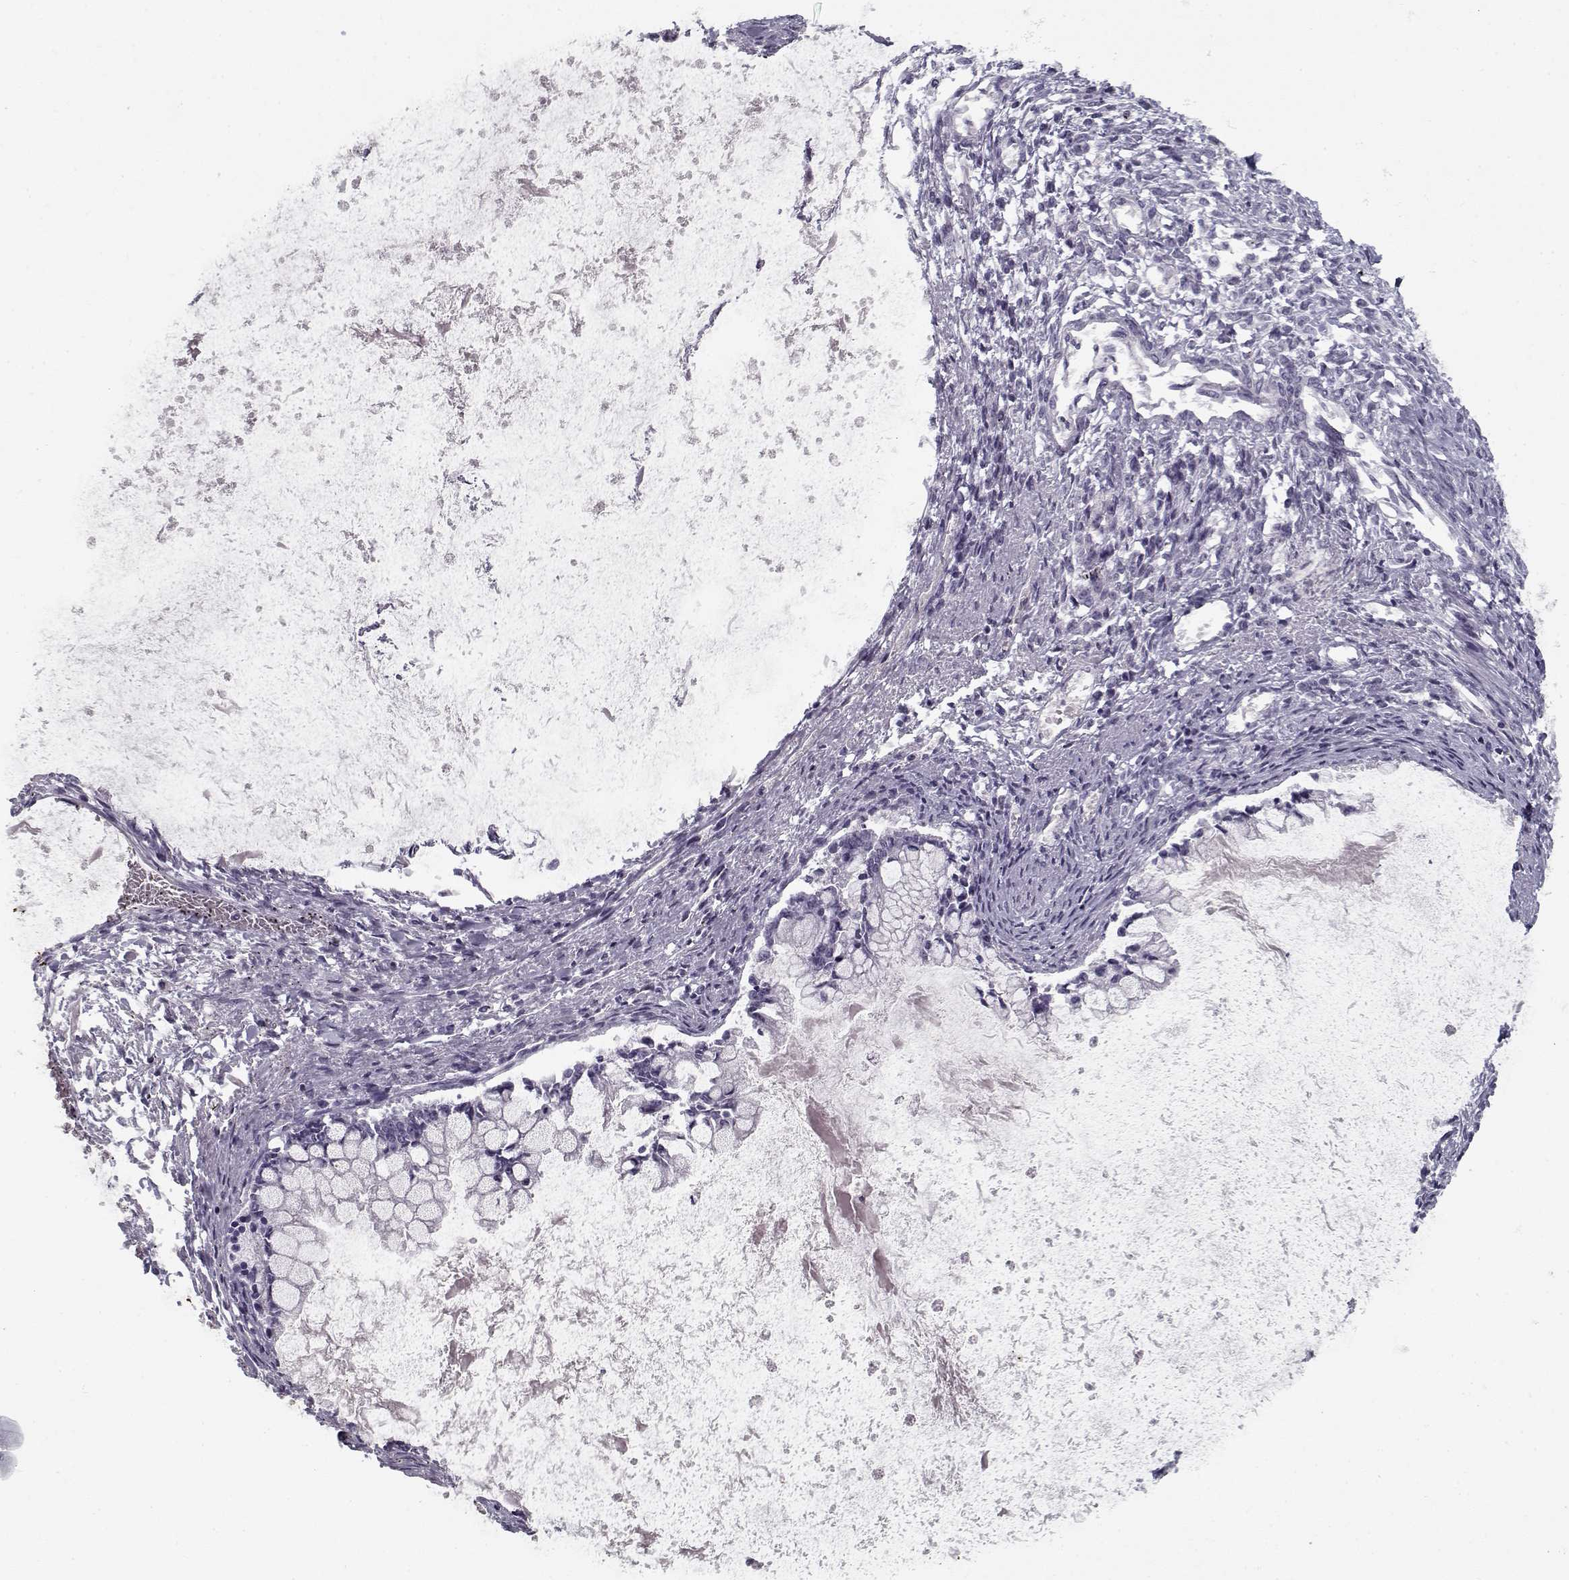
{"staining": {"intensity": "negative", "quantity": "none", "location": "none"}, "tissue": "ovarian cancer", "cell_type": "Tumor cells", "image_type": "cancer", "snomed": [{"axis": "morphology", "description": "Cystadenocarcinoma, mucinous, NOS"}, {"axis": "topography", "description": "Ovary"}], "caption": "Immunohistochemical staining of ovarian mucinous cystadenocarcinoma shows no significant expression in tumor cells. (Brightfield microscopy of DAB (3,3'-diaminobenzidine) immunohistochemistry at high magnification).", "gene": "SPACA9", "patient": {"sex": "female", "age": 67}}